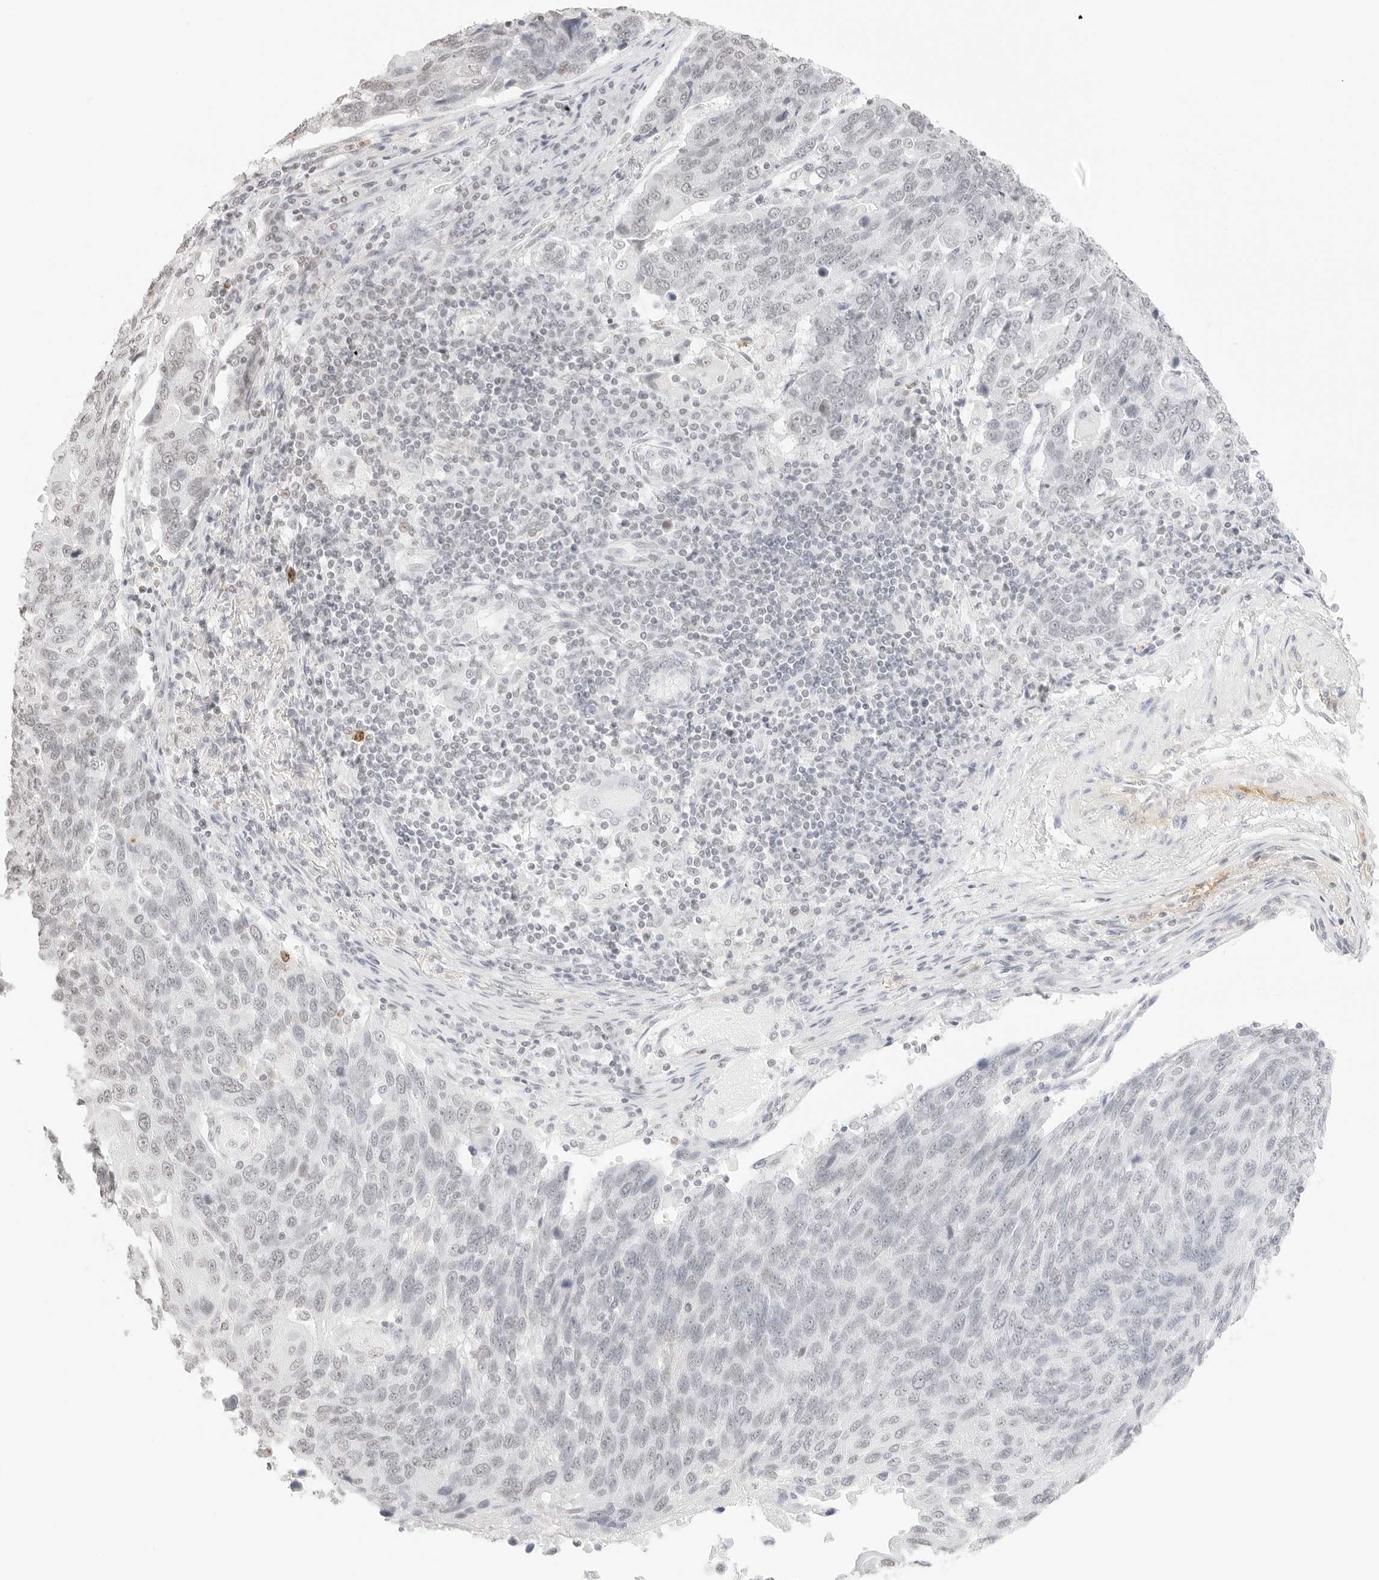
{"staining": {"intensity": "negative", "quantity": "none", "location": "none"}, "tissue": "lung cancer", "cell_type": "Tumor cells", "image_type": "cancer", "snomed": [{"axis": "morphology", "description": "Squamous cell carcinoma, NOS"}, {"axis": "topography", "description": "Lung"}], "caption": "Image shows no protein staining in tumor cells of lung cancer tissue. The staining was performed using DAB (3,3'-diaminobenzidine) to visualize the protein expression in brown, while the nuclei were stained in blue with hematoxylin (Magnification: 20x).", "gene": "FBLN5", "patient": {"sex": "male", "age": 66}}